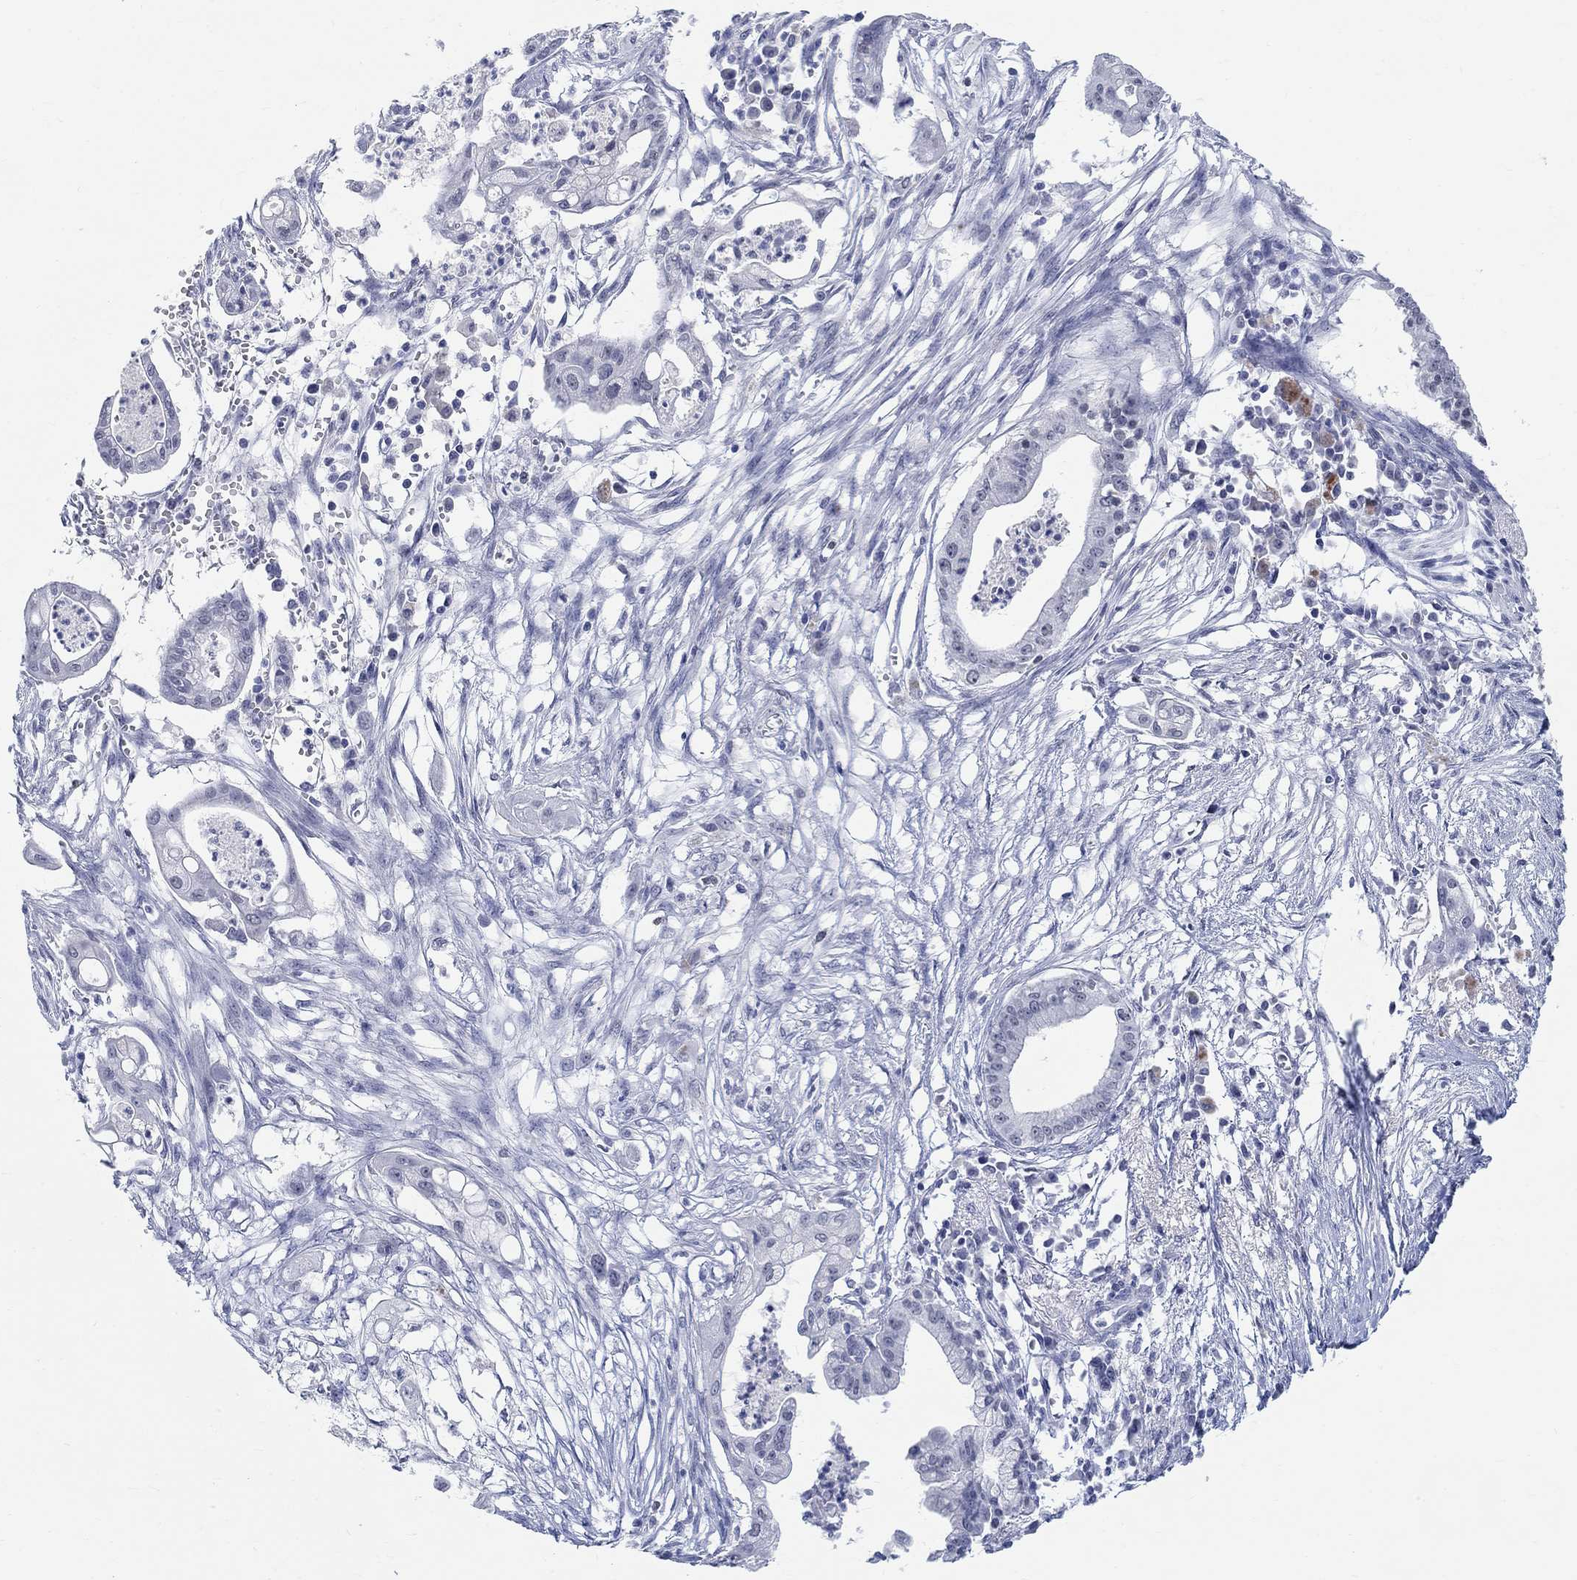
{"staining": {"intensity": "negative", "quantity": "none", "location": "none"}, "tissue": "pancreatic cancer", "cell_type": "Tumor cells", "image_type": "cancer", "snomed": [{"axis": "morphology", "description": "Normal tissue, NOS"}, {"axis": "morphology", "description": "Adenocarcinoma, NOS"}, {"axis": "topography", "description": "Pancreas"}], "caption": "This is an immunohistochemistry (IHC) photomicrograph of human pancreatic adenocarcinoma. There is no expression in tumor cells.", "gene": "ANKS1B", "patient": {"sex": "female", "age": 58}}